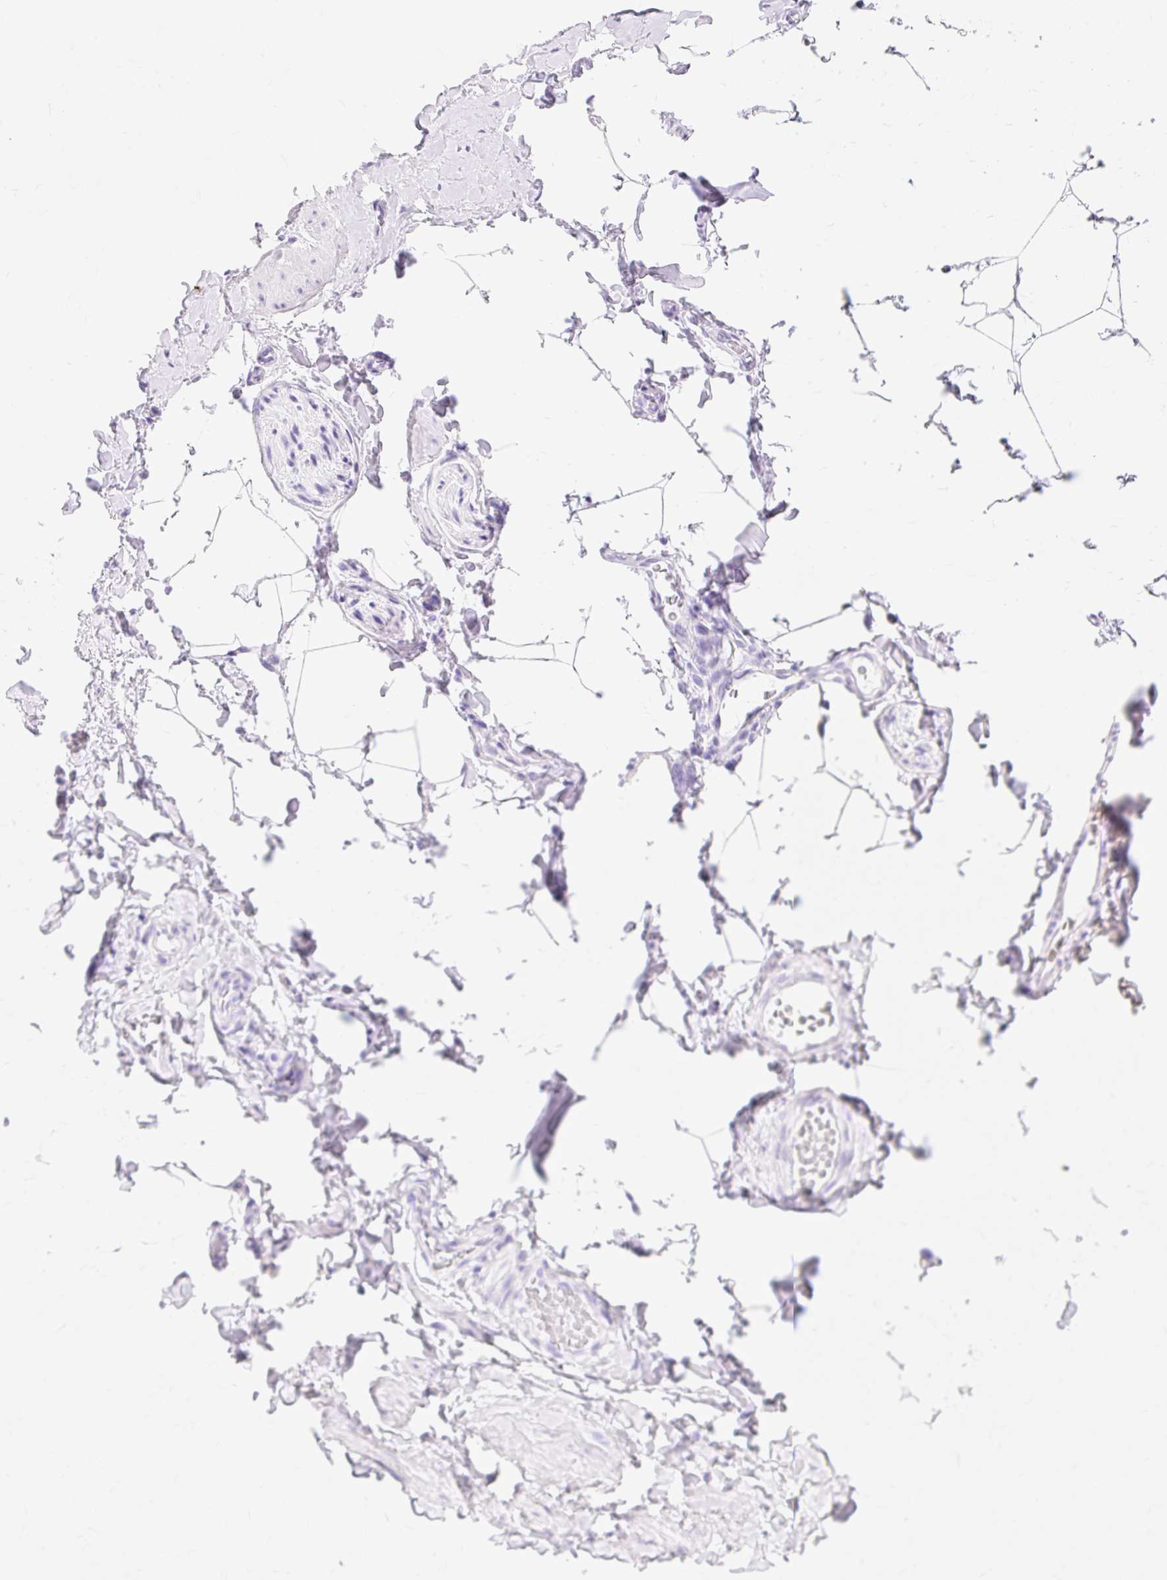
{"staining": {"intensity": "negative", "quantity": "none", "location": "none"}, "tissue": "adipose tissue", "cell_type": "Adipocytes", "image_type": "normal", "snomed": [{"axis": "morphology", "description": "Normal tissue, NOS"}, {"axis": "topography", "description": "Vascular tissue"}, {"axis": "topography", "description": "Peripheral nerve tissue"}], "caption": "This is an immunohistochemistry micrograph of unremarkable human adipose tissue. There is no positivity in adipocytes.", "gene": "MBP", "patient": {"sex": "male", "age": 41}}